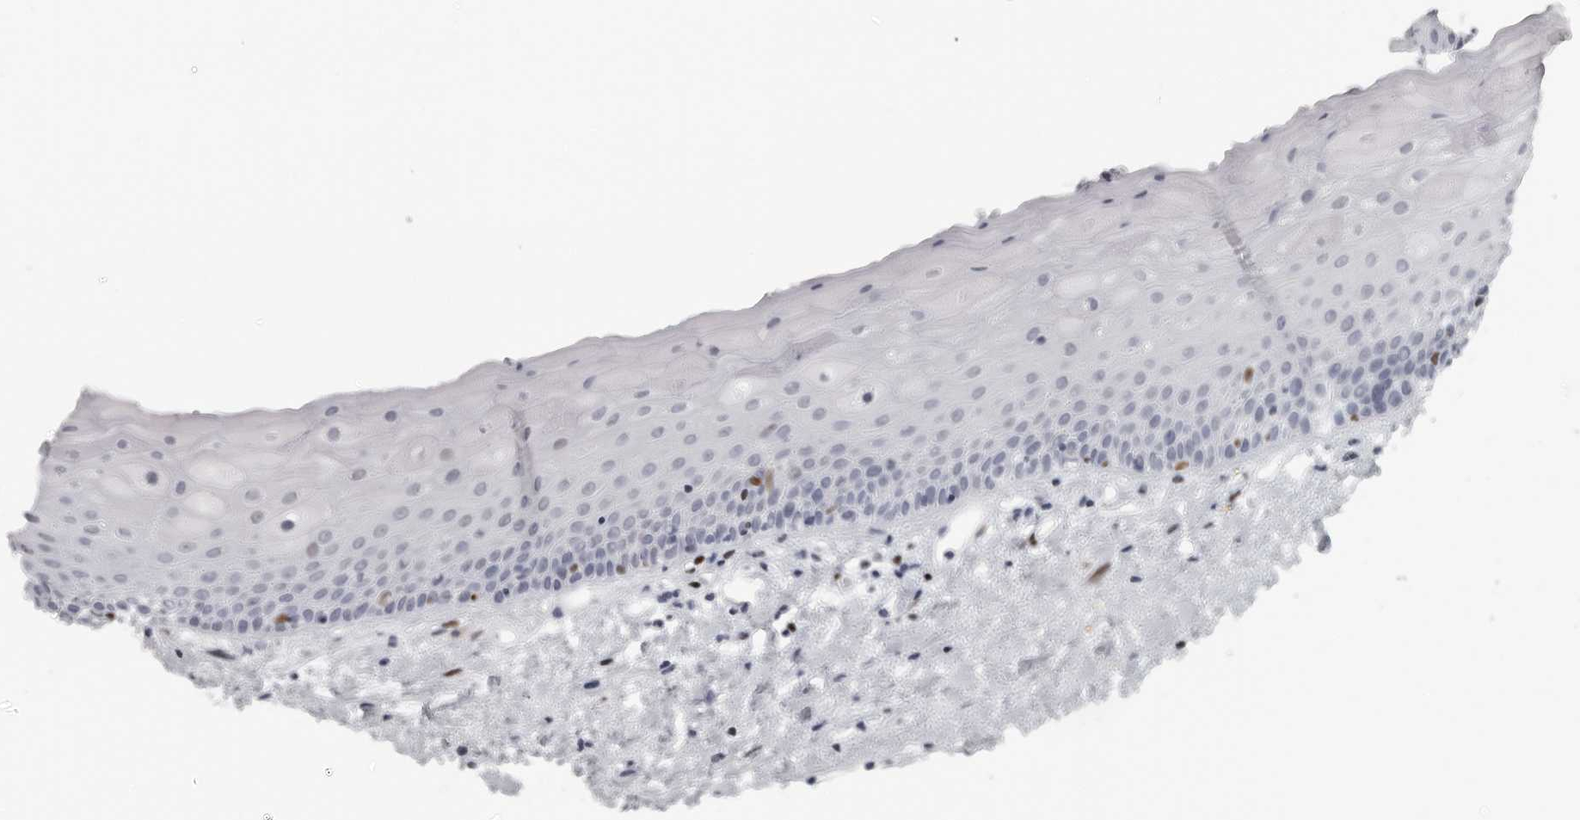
{"staining": {"intensity": "negative", "quantity": "none", "location": "none"}, "tissue": "oral mucosa", "cell_type": "Squamous epithelial cells", "image_type": "normal", "snomed": [{"axis": "morphology", "description": "Normal tissue, NOS"}, {"axis": "topography", "description": "Oral tissue"}], "caption": "Immunohistochemistry image of benign oral mucosa: oral mucosa stained with DAB (3,3'-diaminobenzidine) exhibits no significant protein expression in squamous epithelial cells. (Brightfield microscopy of DAB (3,3'-diaminobenzidine) immunohistochemistry (IHC) at high magnification).", "gene": "SATB2", "patient": {"sex": "female", "age": 76}}